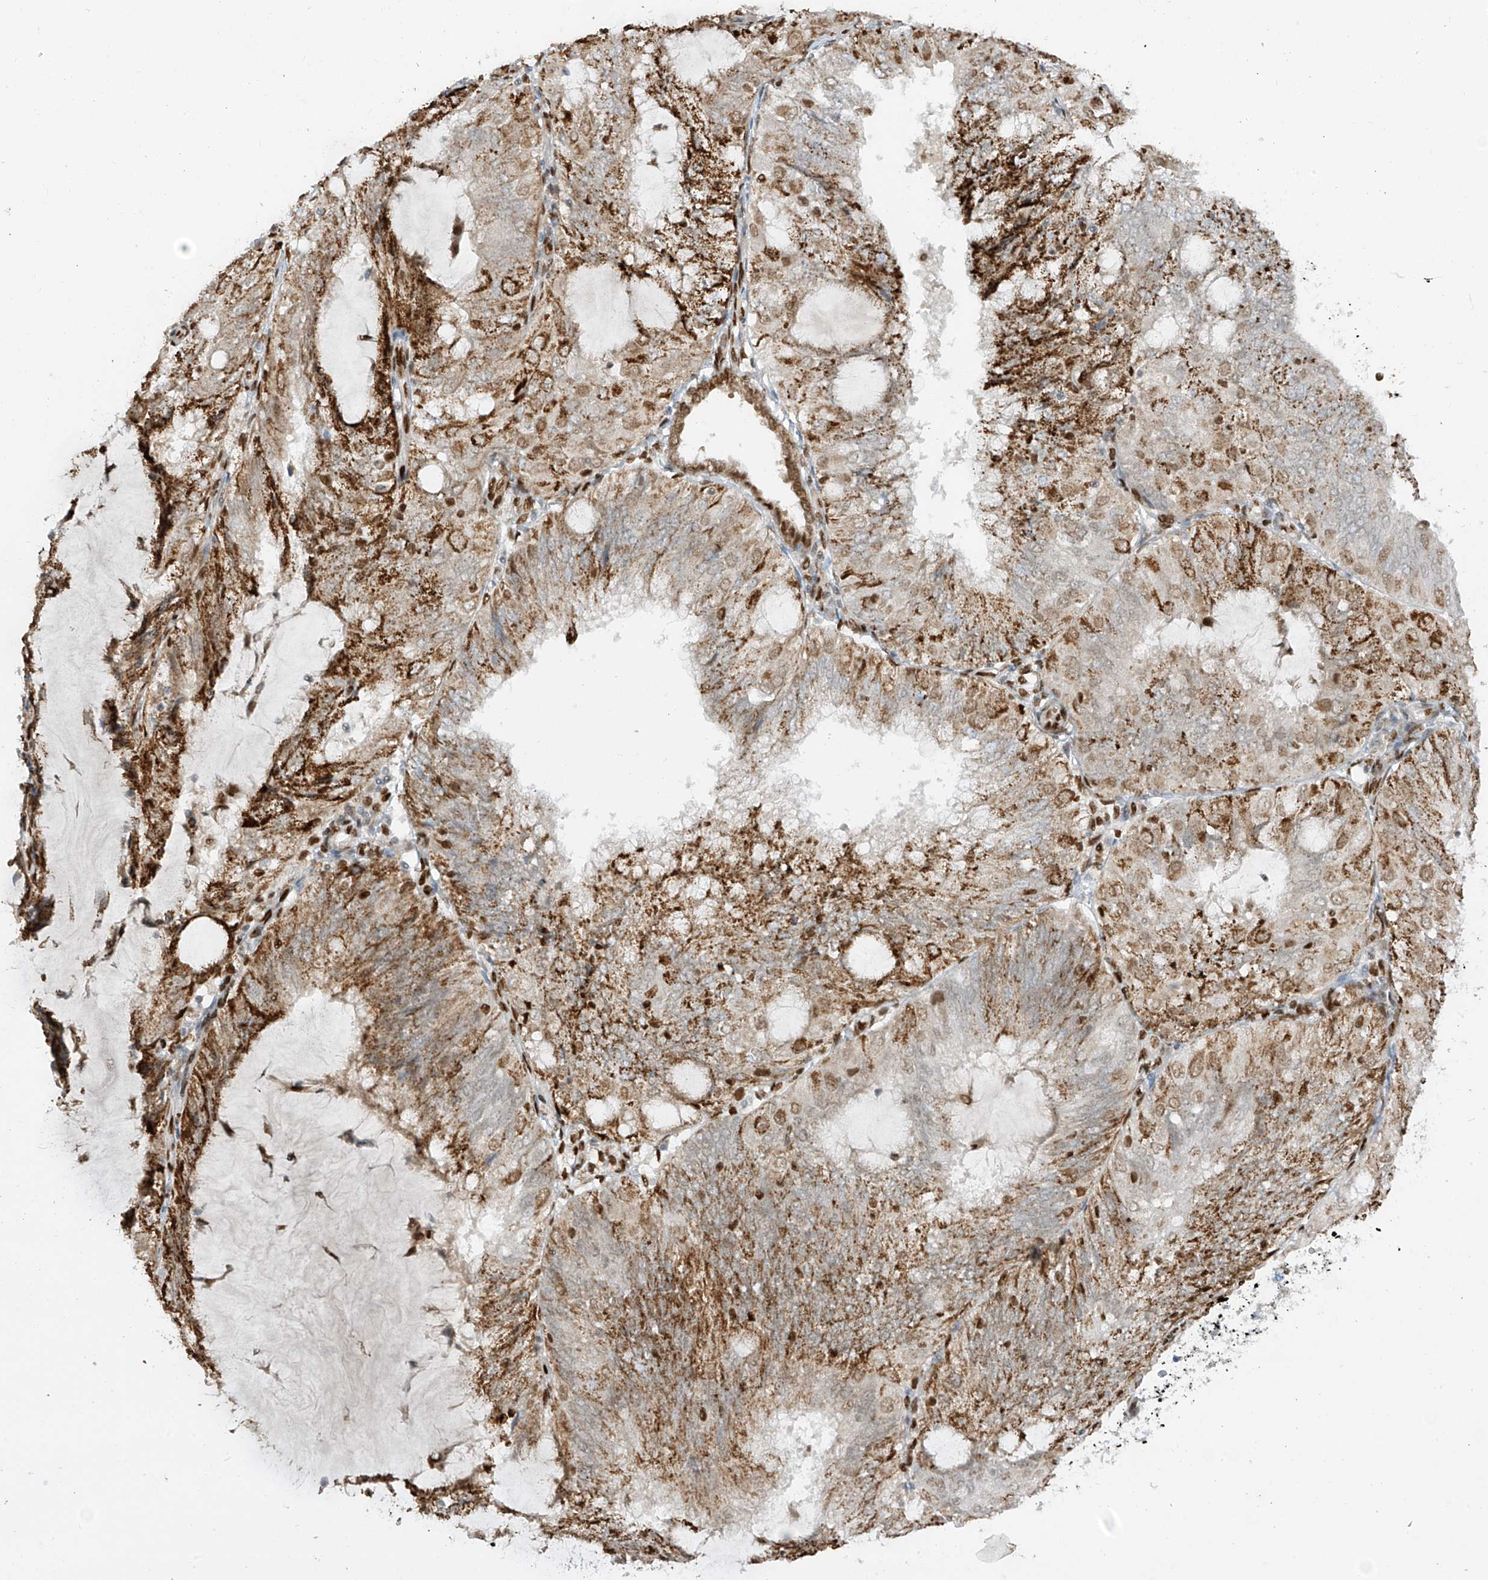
{"staining": {"intensity": "moderate", "quantity": "25%-75%", "location": "cytoplasmic/membranous,nuclear"}, "tissue": "endometrial cancer", "cell_type": "Tumor cells", "image_type": "cancer", "snomed": [{"axis": "morphology", "description": "Adenocarcinoma, NOS"}, {"axis": "topography", "description": "Endometrium"}], "caption": "Tumor cells reveal medium levels of moderate cytoplasmic/membranous and nuclear positivity in approximately 25%-75% of cells in endometrial cancer.", "gene": "PM20D2", "patient": {"sex": "female", "age": 81}}